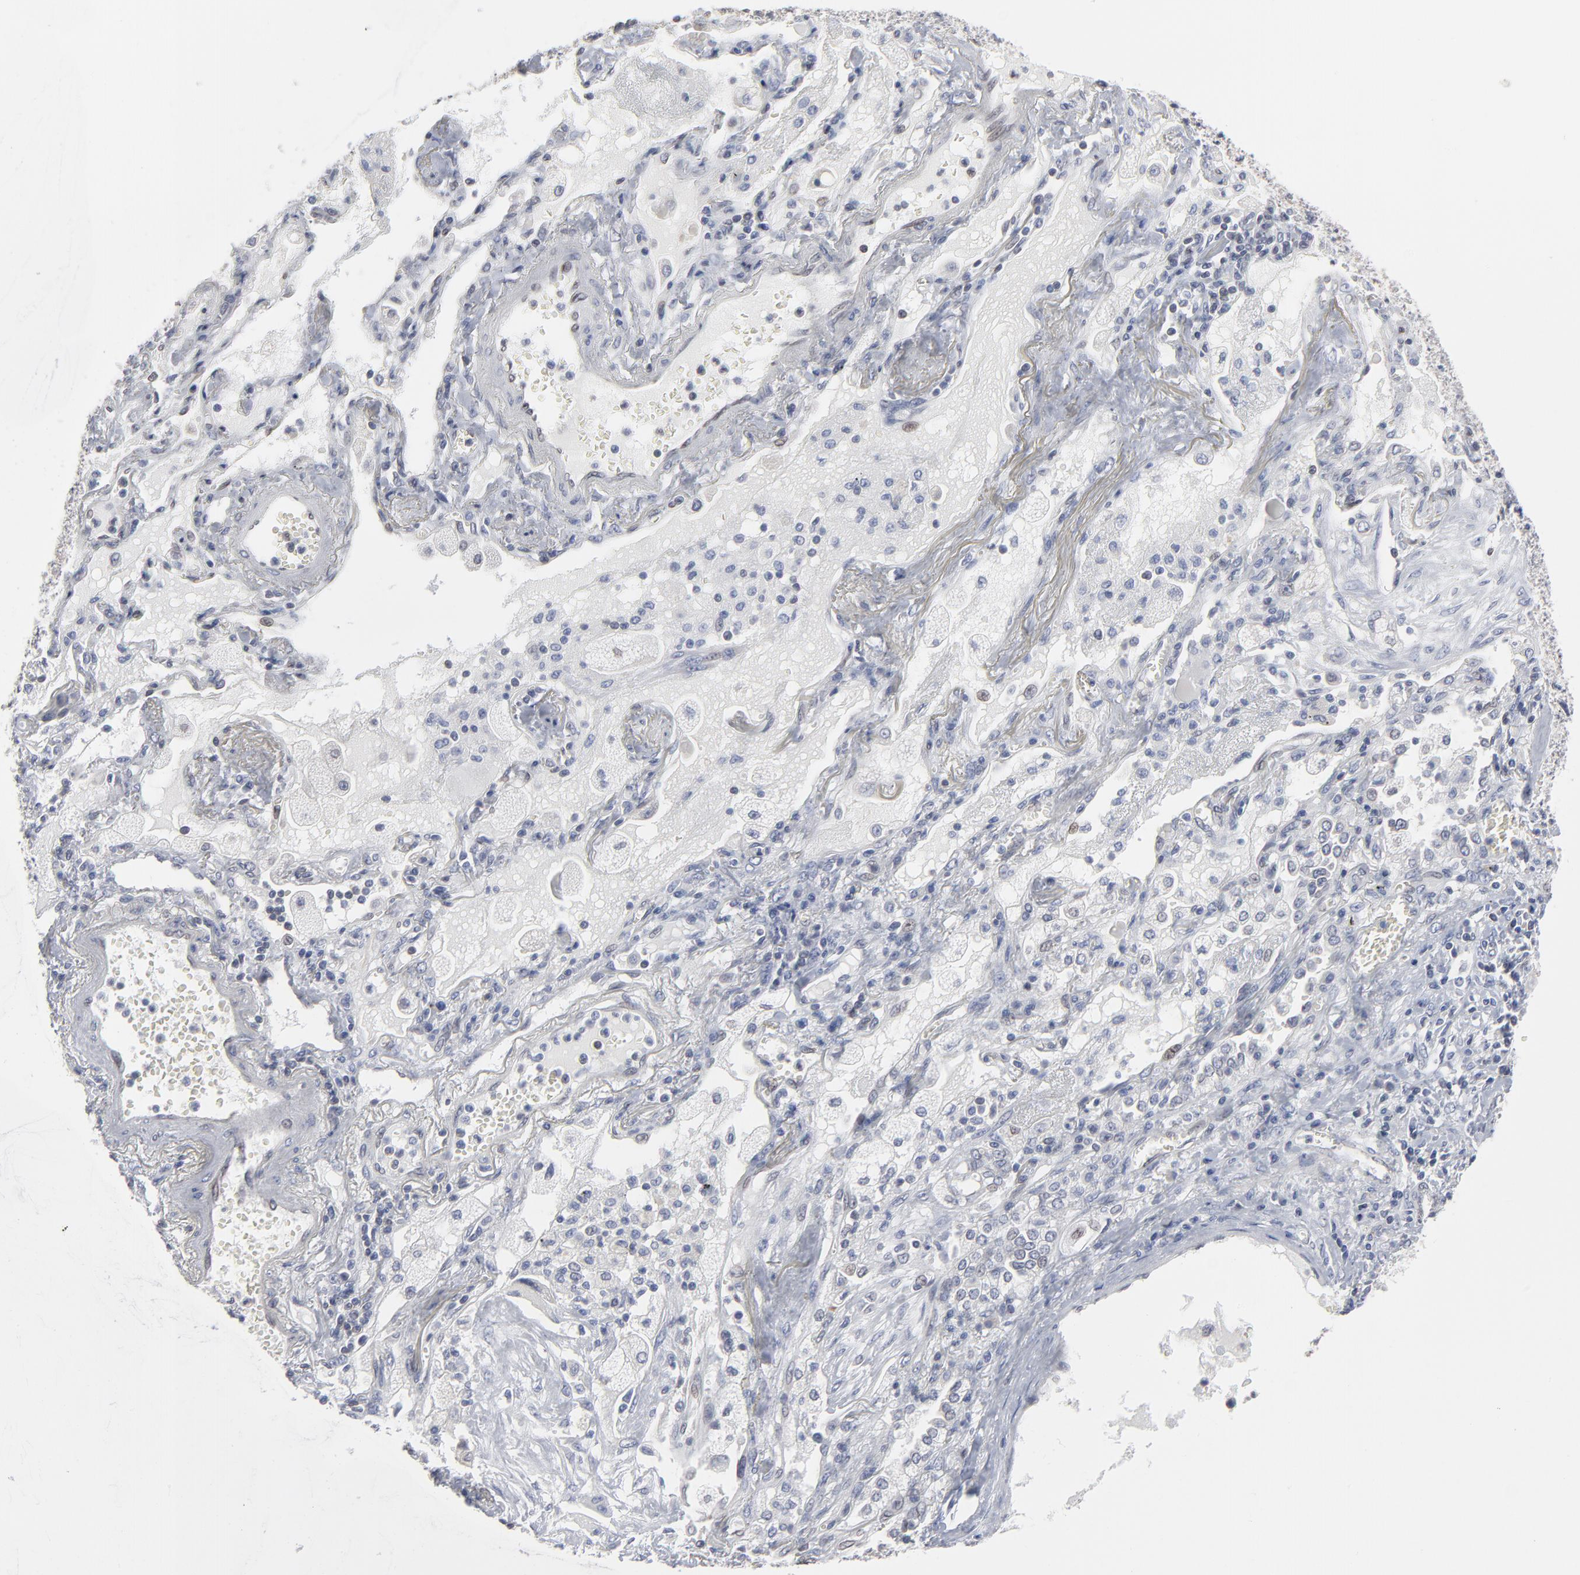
{"staining": {"intensity": "moderate", "quantity": "25%-75%", "location": "cytoplasmic/membranous,nuclear"}, "tissue": "lung cancer", "cell_type": "Tumor cells", "image_type": "cancer", "snomed": [{"axis": "morphology", "description": "Squamous cell carcinoma, NOS"}, {"axis": "topography", "description": "Lung"}], "caption": "Immunohistochemistry (IHC) of human lung cancer (squamous cell carcinoma) shows medium levels of moderate cytoplasmic/membranous and nuclear staining in about 25%-75% of tumor cells.", "gene": "SYNE2", "patient": {"sex": "female", "age": 76}}